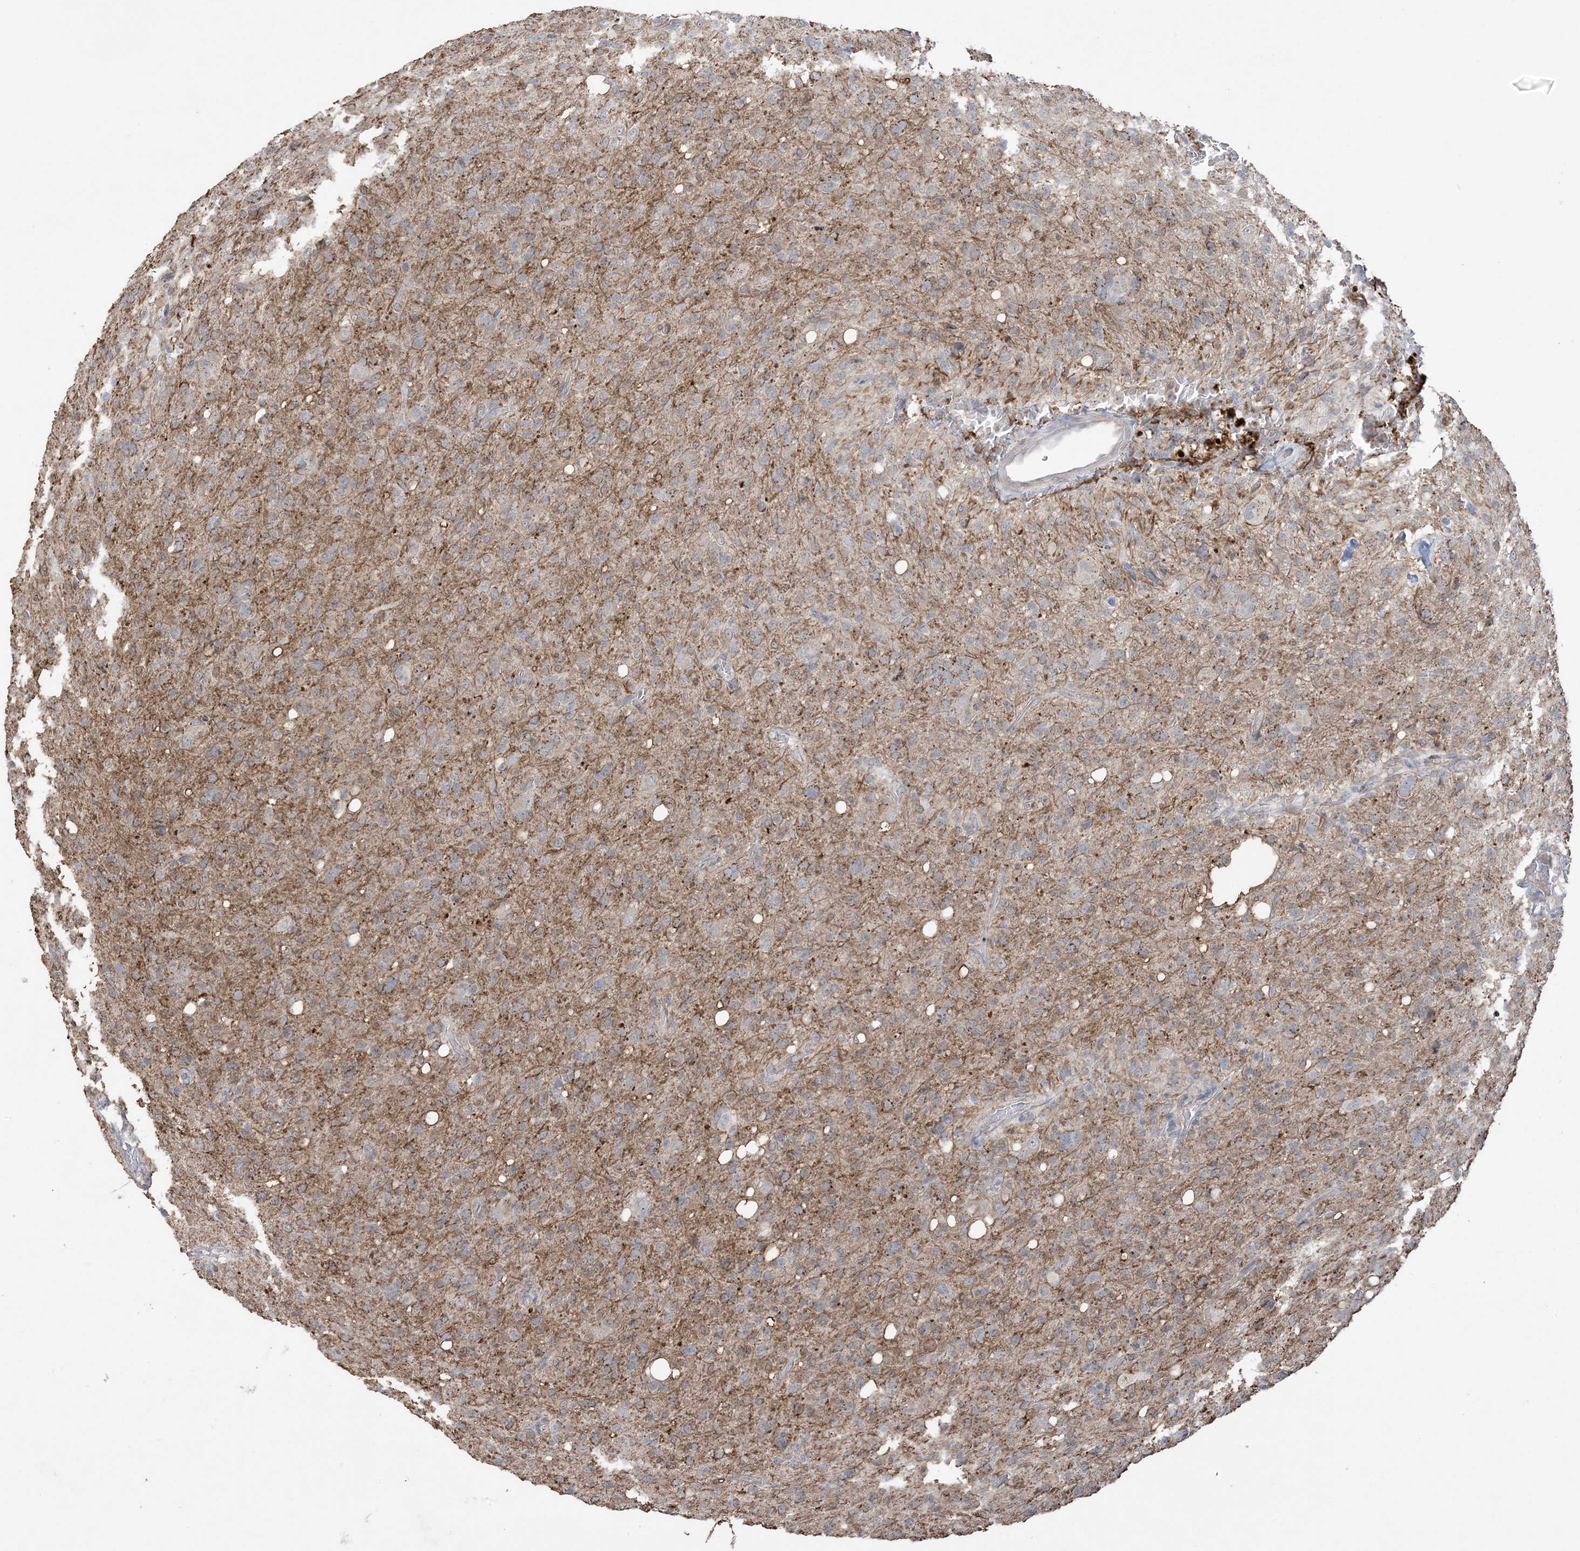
{"staining": {"intensity": "negative", "quantity": "none", "location": "none"}, "tissue": "glioma", "cell_type": "Tumor cells", "image_type": "cancer", "snomed": [{"axis": "morphology", "description": "Glioma, malignant, High grade"}, {"axis": "topography", "description": "Brain"}], "caption": "IHC photomicrograph of glioma stained for a protein (brown), which demonstrates no staining in tumor cells.", "gene": "XRN1", "patient": {"sex": "female", "age": 57}}